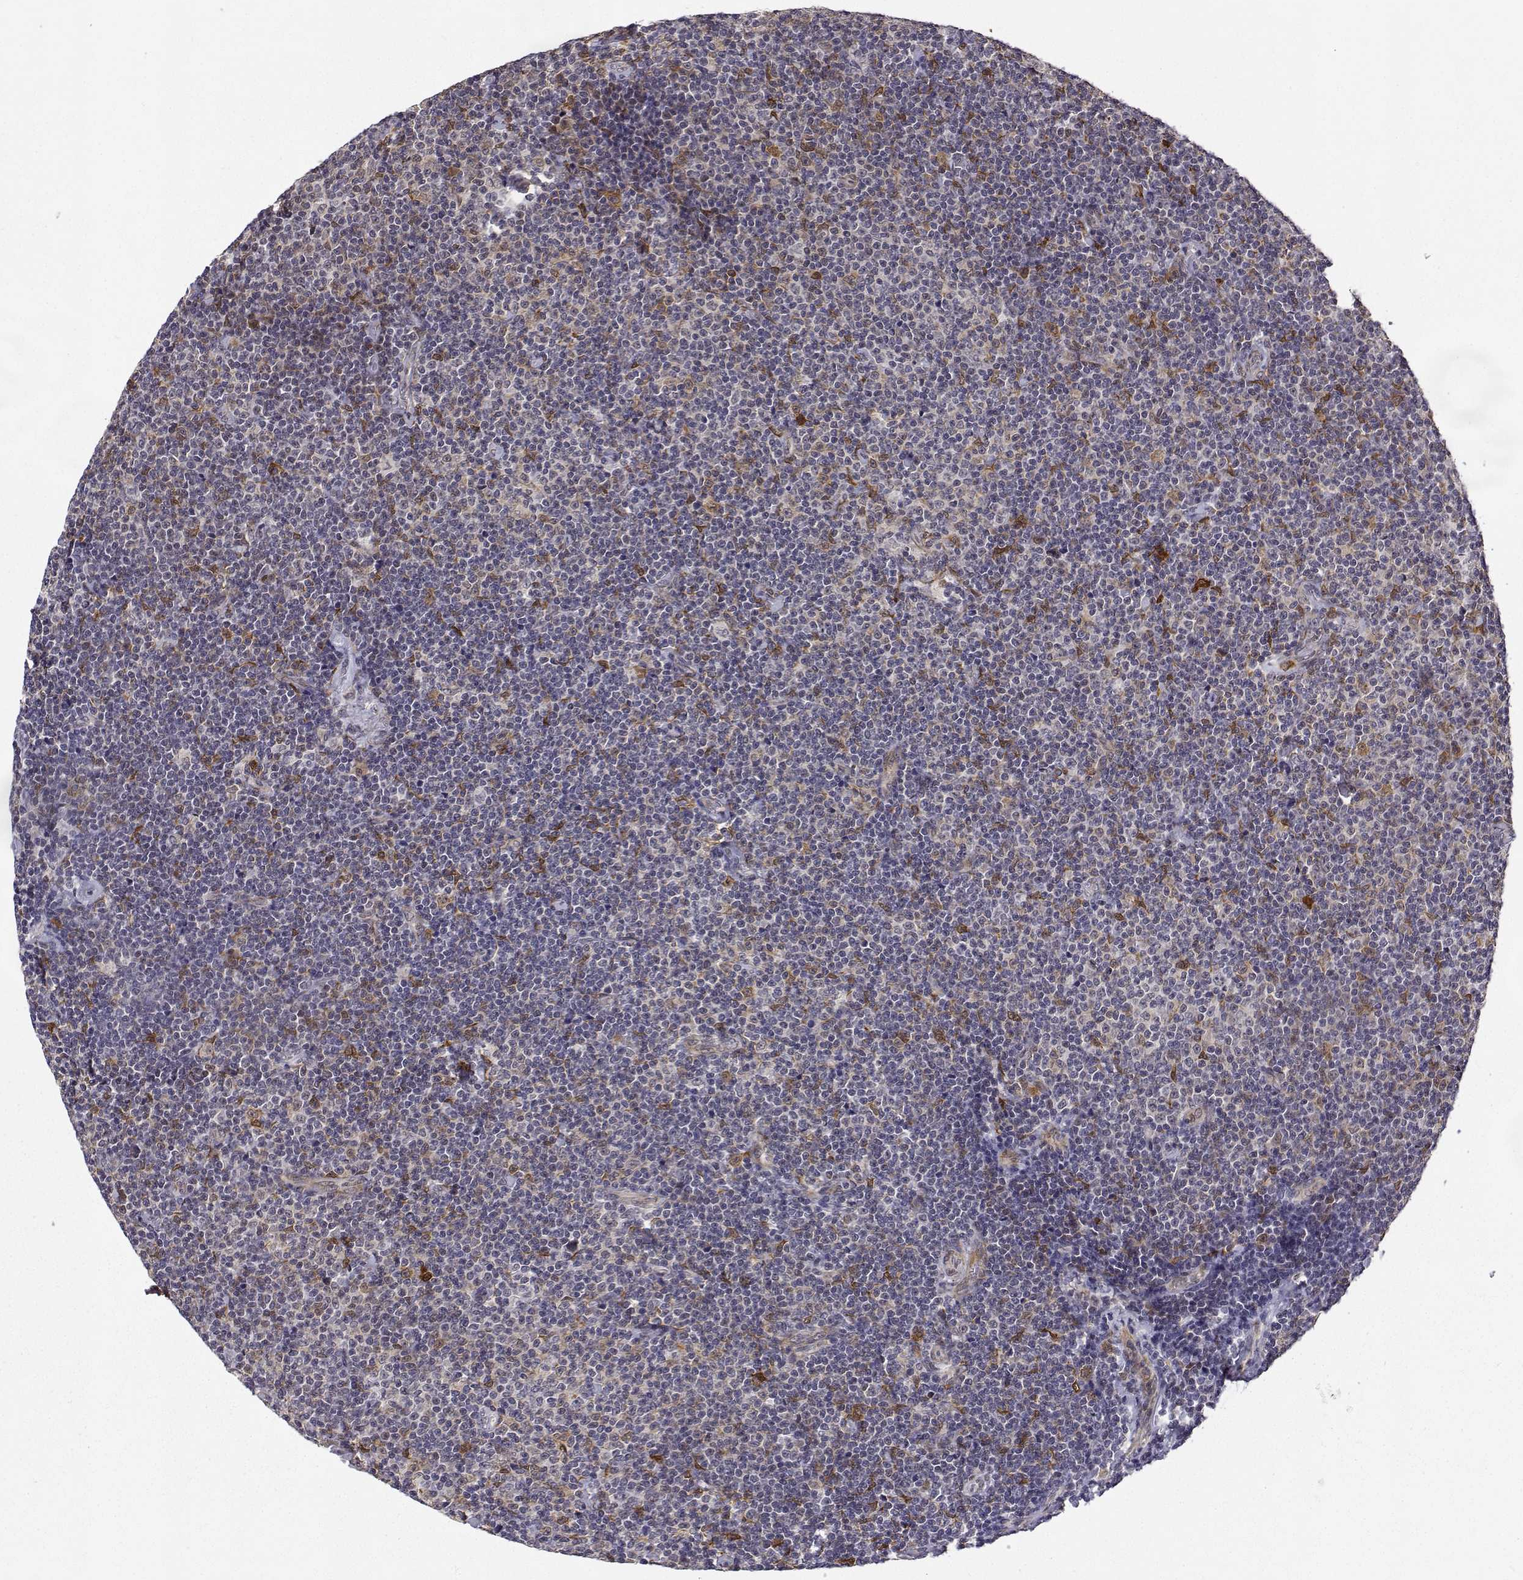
{"staining": {"intensity": "negative", "quantity": "none", "location": "none"}, "tissue": "lymphoma", "cell_type": "Tumor cells", "image_type": "cancer", "snomed": [{"axis": "morphology", "description": "Malignant lymphoma, non-Hodgkin's type, Low grade"}, {"axis": "topography", "description": "Lymph node"}], "caption": "IHC image of neoplastic tissue: human malignant lymphoma, non-Hodgkin's type (low-grade) stained with DAB (3,3'-diaminobenzidine) displays no significant protein staining in tumor cells.", "gene": "PHGDH", "patient": {"sex": "male", "age": 81}}